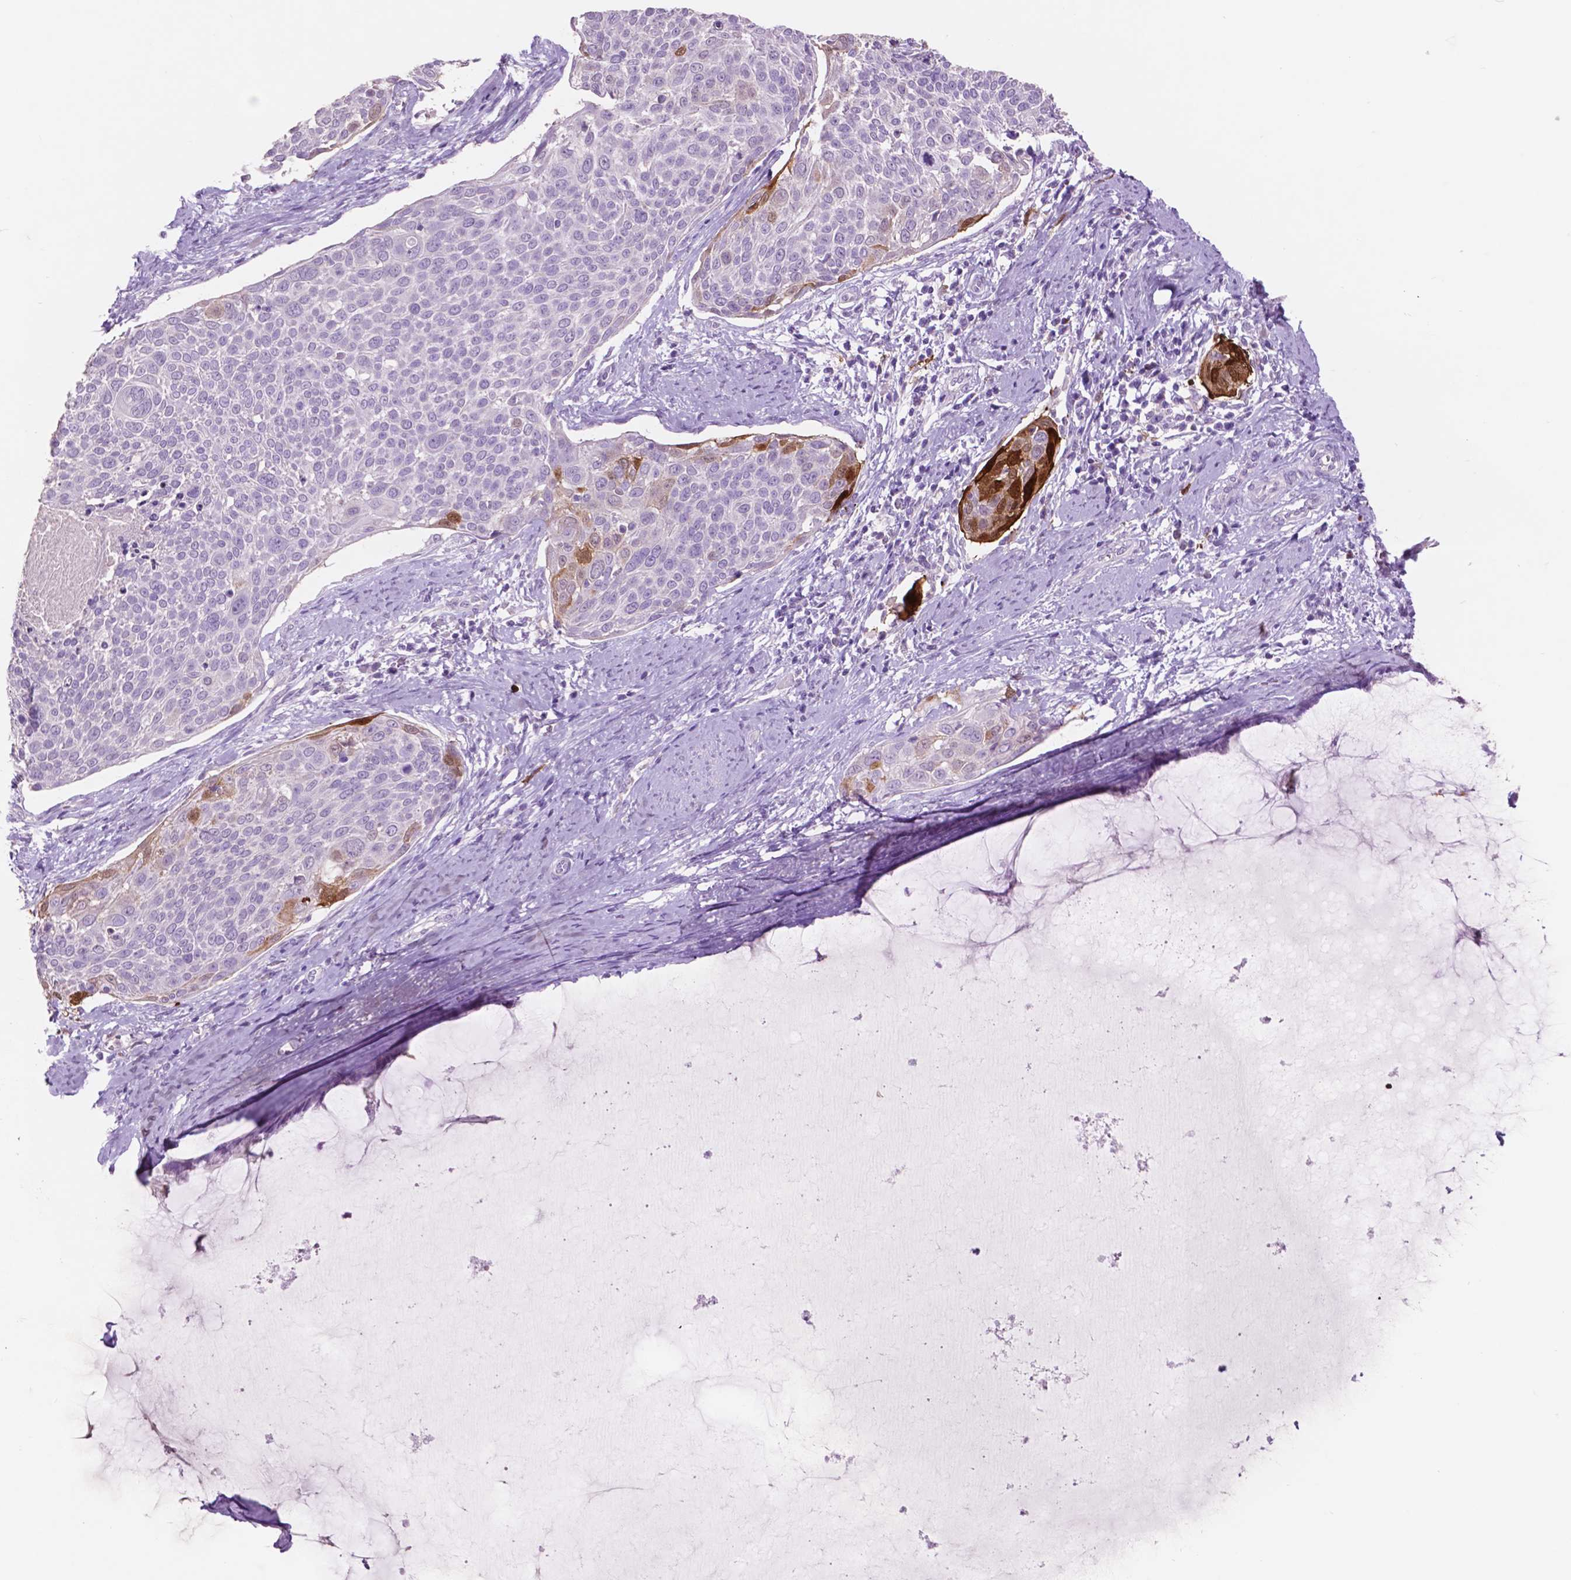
{"staining": {"intensity": "strong", "quantity": "<25%", "location": "cytoplasmic/membranous,nuclear"}, "tissue": "cervical cancer", "cell_type": "Tumor cells", "image_type": "cancer", "snomed": [{"axis": "morphology", "description": "Squamous cell carcinoma, NOS"}, {"axis": "topography", "description": "Cervix"}], "caption": "Tumor cells display medium levels of strong cytoplasmic/membranous and nuclear positivity in about <25% of cells in squamous cell carcinoma (cervical).", "gene": "IDO1", "patient": {"sex": "female", "age": 39}}